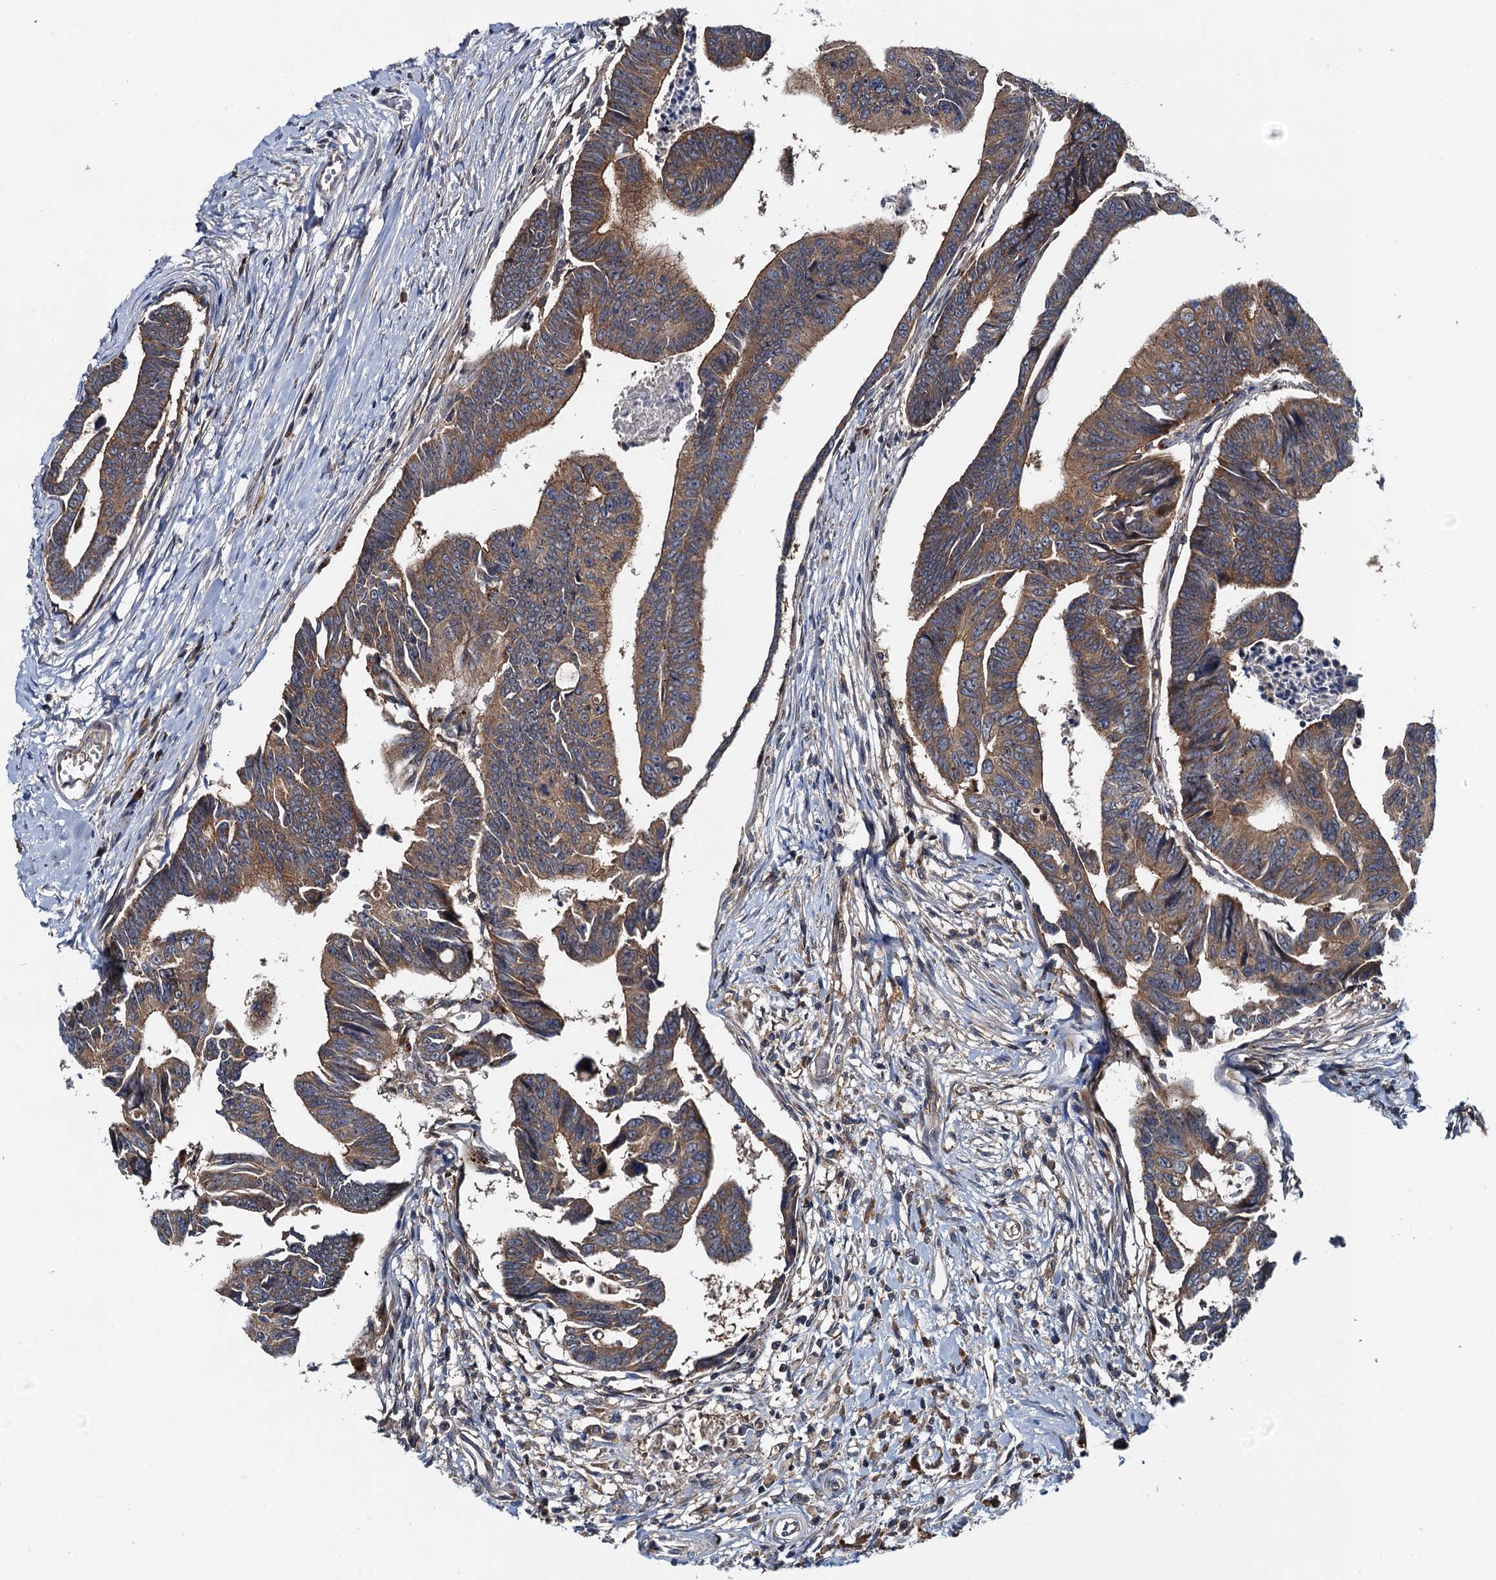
{"staining": {"intensity": "moderate", "quantity": ">75%", "location": "cytoplasmic/membranous"}, "tissue": "colorectal cancer", "cell_type": "Tumor cells", "image_type": "cancer", "snomed": [{"axis": "morphology", "description": "Adenocarcinoma, NOS"}, {"axis": "topography", "description": "Rectum"}], "caption": "The image shows staining of adenocarcinoma (colorectal), revealing moderate cytoplasmic/membranous protein expression (brown color) within tumor cells.", "gene": "EFL1", "patient": {"sex": "female", "age": 65}}